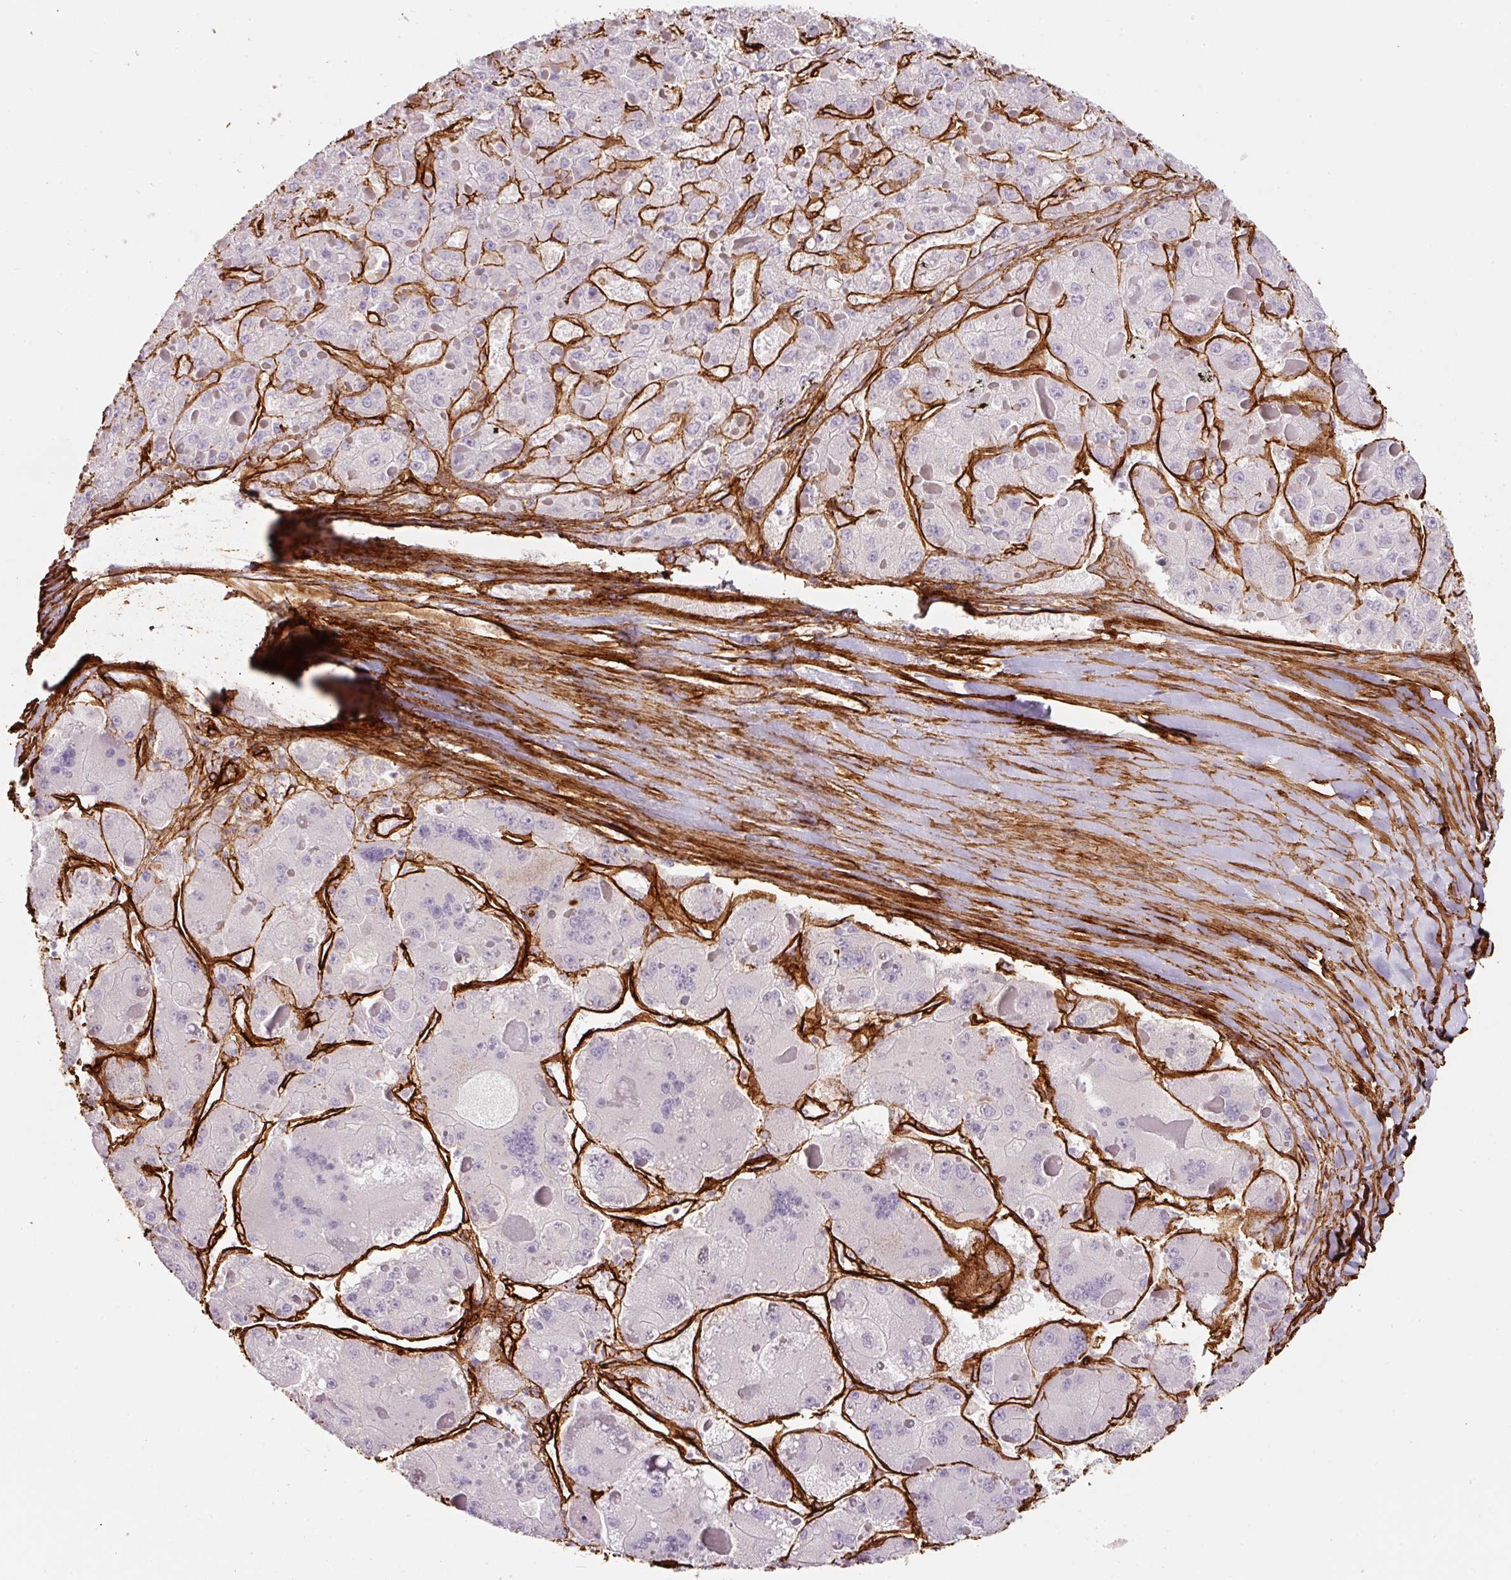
{"staining": {"intensity": "negative", "quantity": "none", "location": "none"}, "tissue": "liver cancer", "cell_type": "Tumor cells", "image_type": "cancer", "snomed": [{"axis": "morphology", "description": "Carcinoma, Hepatocellular, NOS"}, {"axis": "topography", "description": "Liver"}], "caption": "Liver hepatocellular carcinoma was stained to show a protein in brown. There is no significant staining in tumor cells.", "gene": "LOXL4", "patient": {"sex": "female", "age": 73}}